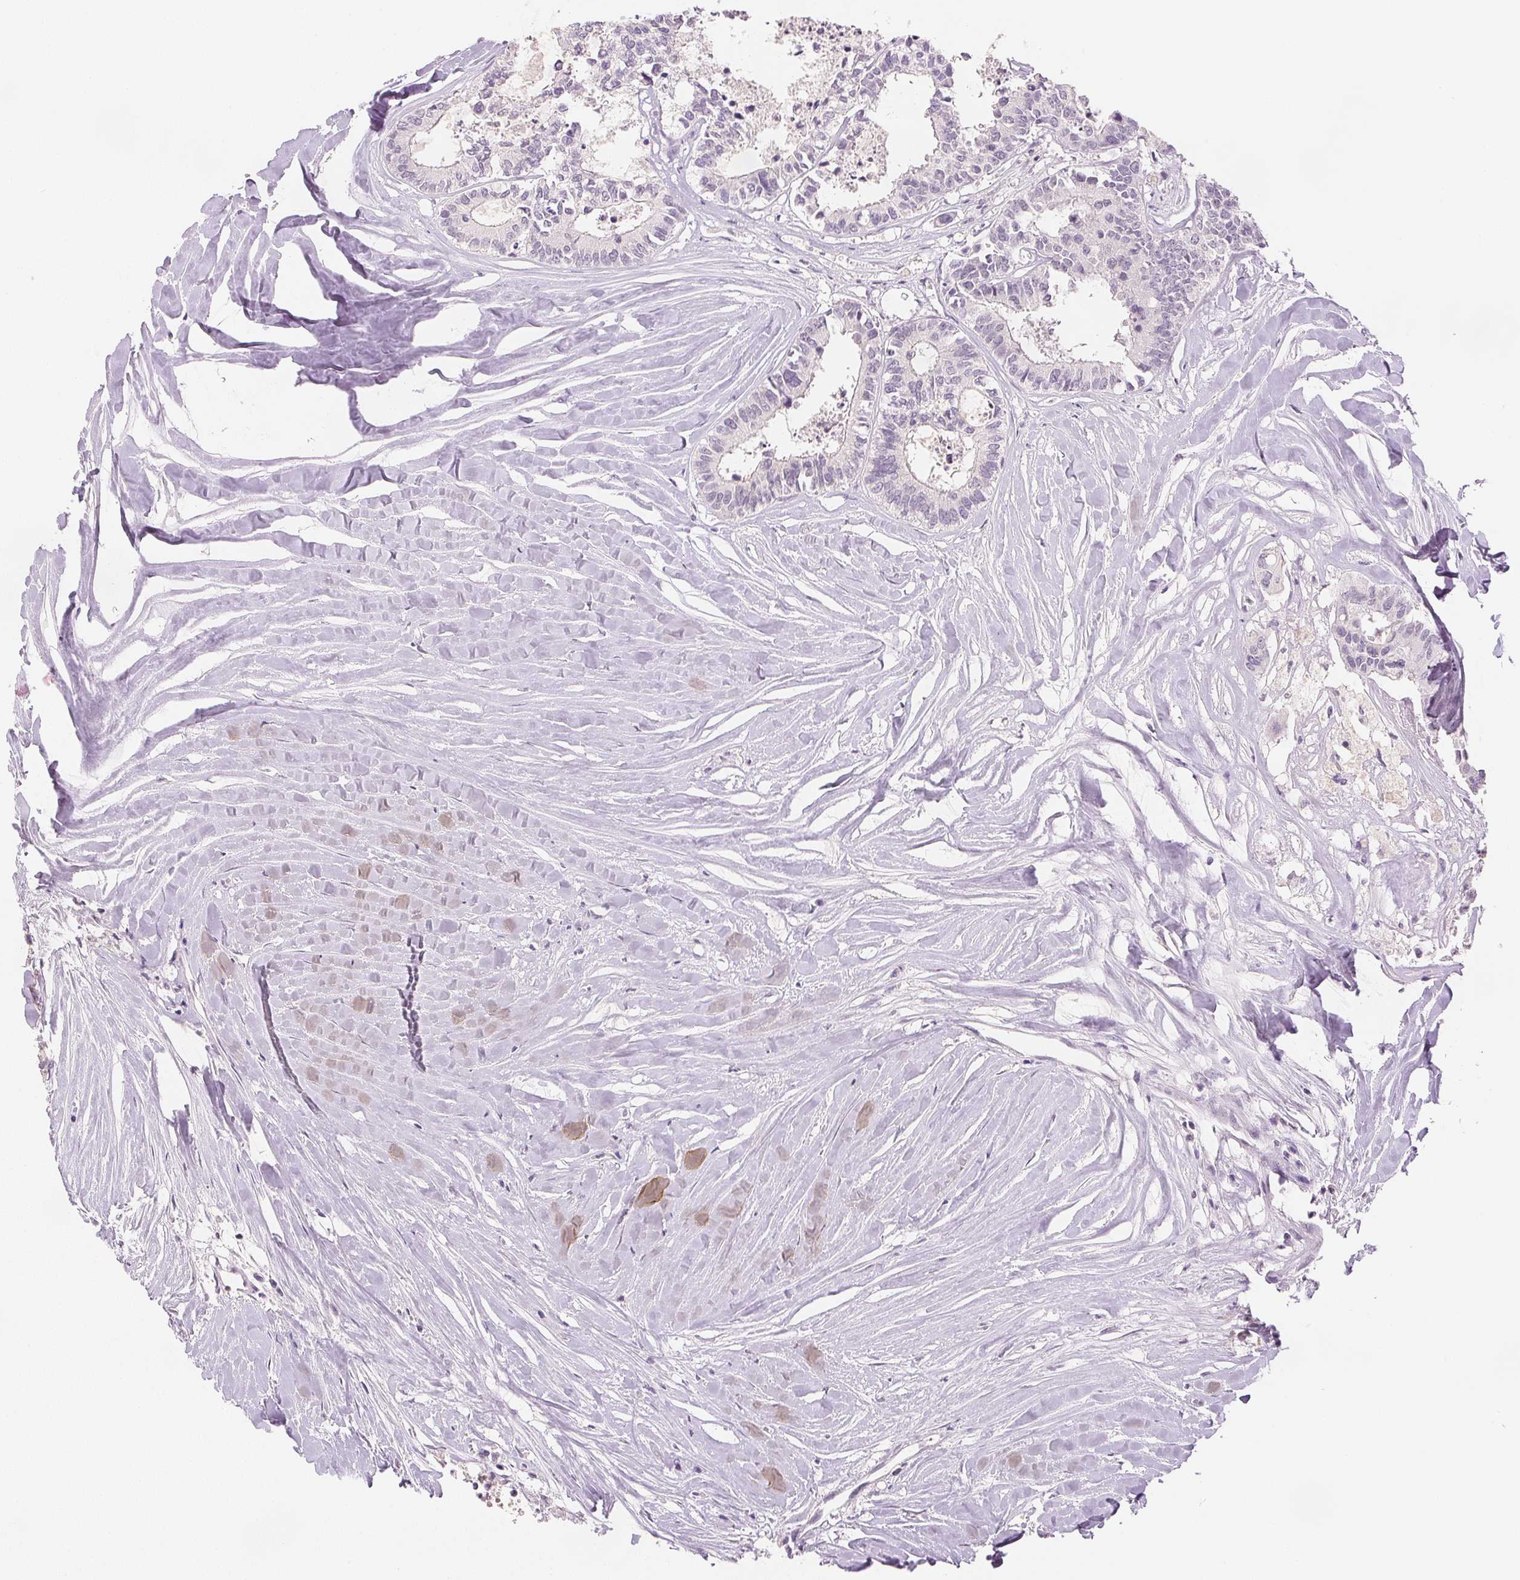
{"staining": {"intensity": "negative", "quantity": "none", "location": "none"}, "tissue": "colorectal cancer", "cell_type": "Tumor cells", "image_type": "cancer", "snomed": [{"axis": "morphology", "description": "Adenocarcinoma, NOS"}, {"axis": "topography", "description": "Colon"}, {"axis": "topography", "description": "Rectum"}], "caption": "Photomicrograph shows no significant protein staining in tumor cells of colorectal cancer (adenocarcinoma).", "gene": "SCGN", "patient": {"sex": "male", "age": 57}}